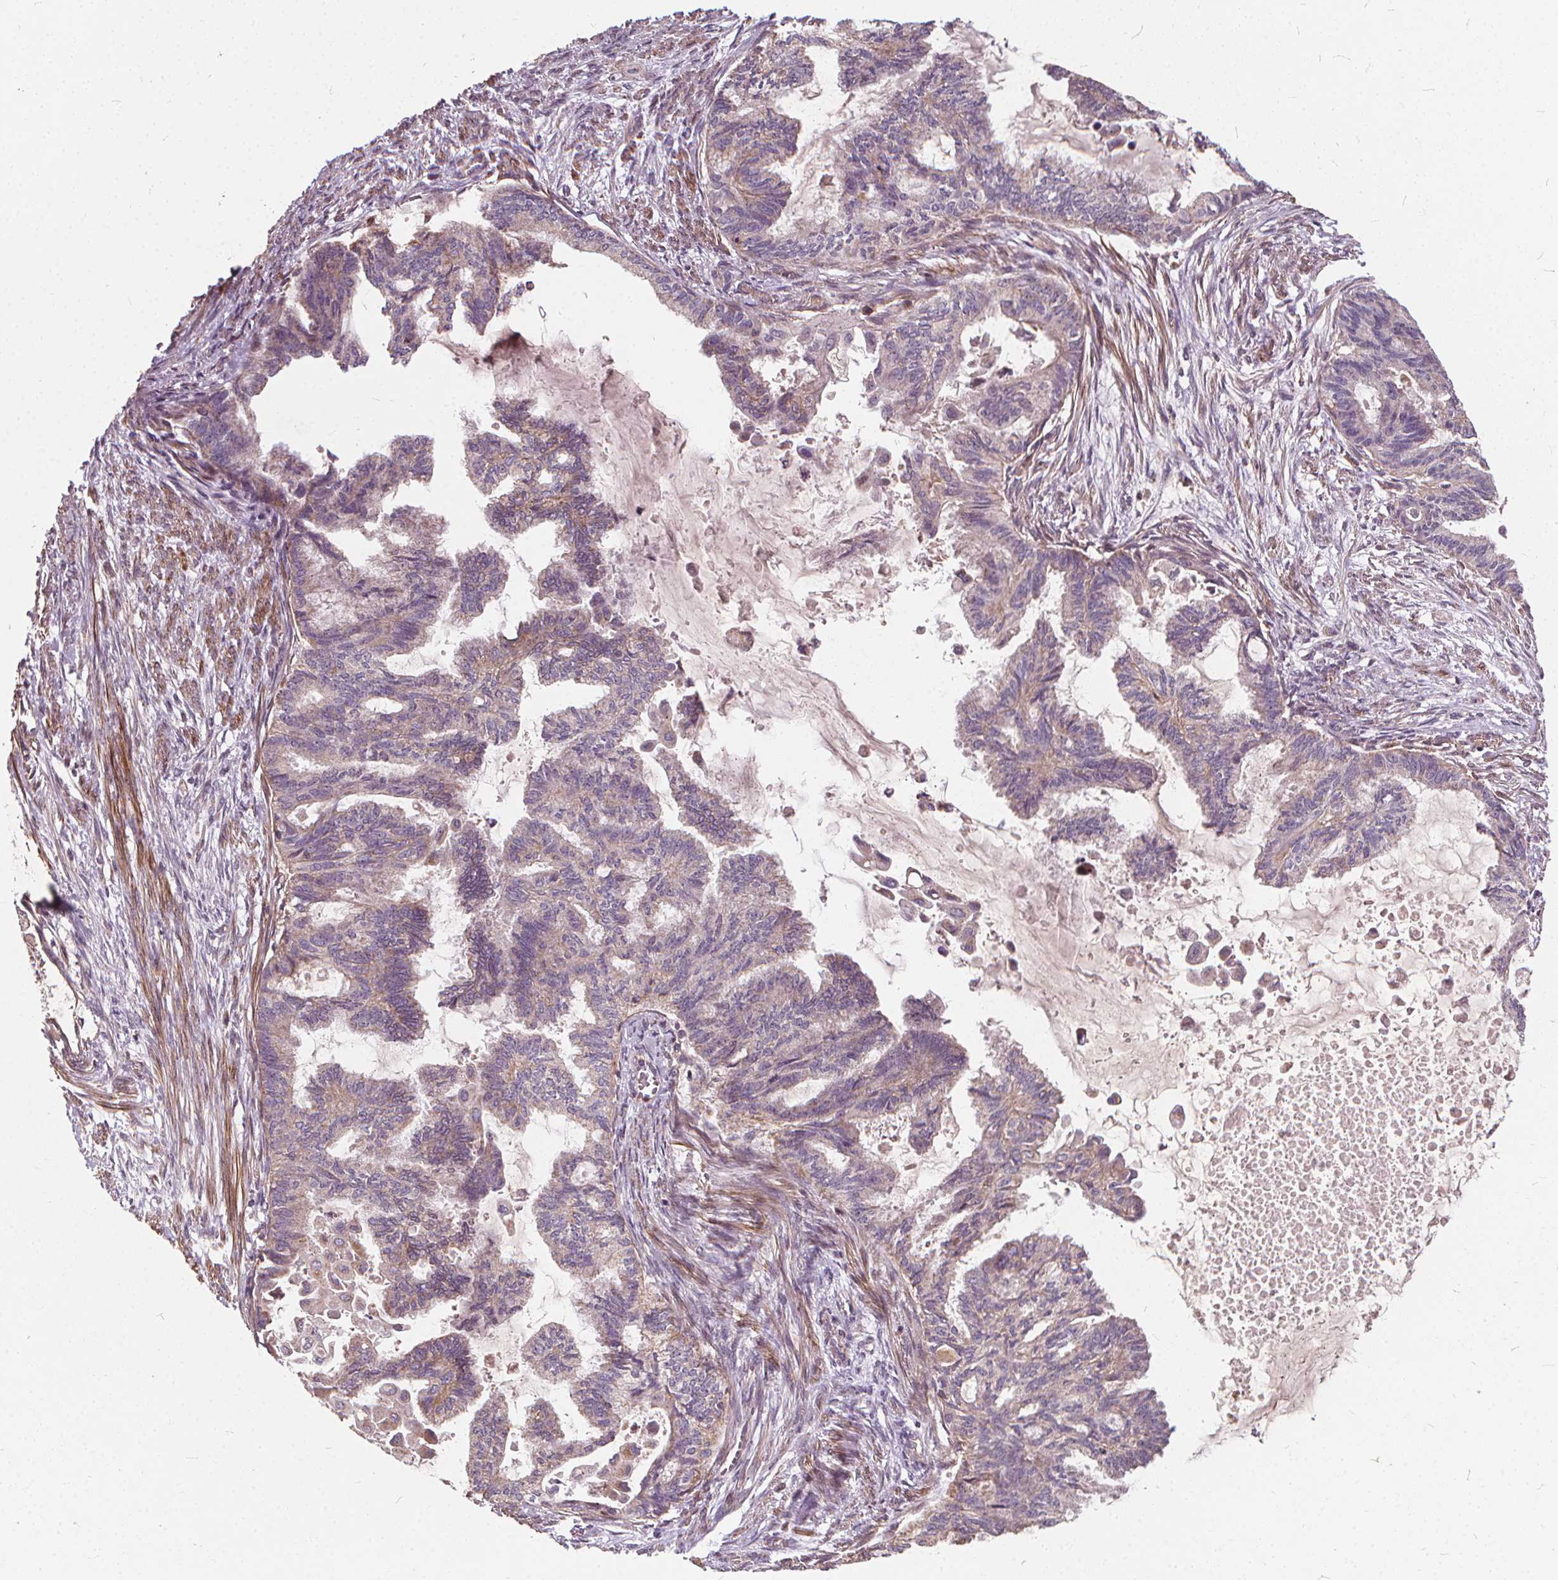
{"staining": {"intensity": "negative", "quantity": "none", "location": "none"}, "tissue": "endometrial cancer", "cell_type": "Tumor cells", "image_type": "cancer", "snomed": [{"axis": "morphology", "description": "Adenocarcinoma, NOS"}, {"axis": "topography", "description": "Endometrium"}], "caption": "Endometrial adenocarcinoma was stained to show a protein in brown. There is no significant expression in tumor cells. The staining is performed using DAB (3,3'-diaminobenzidine) brown chromogen with nuclei counter-stained in using hematoxylin.", "gene": "ORAI2", "patient": {"sex": "female", "age": 86}}